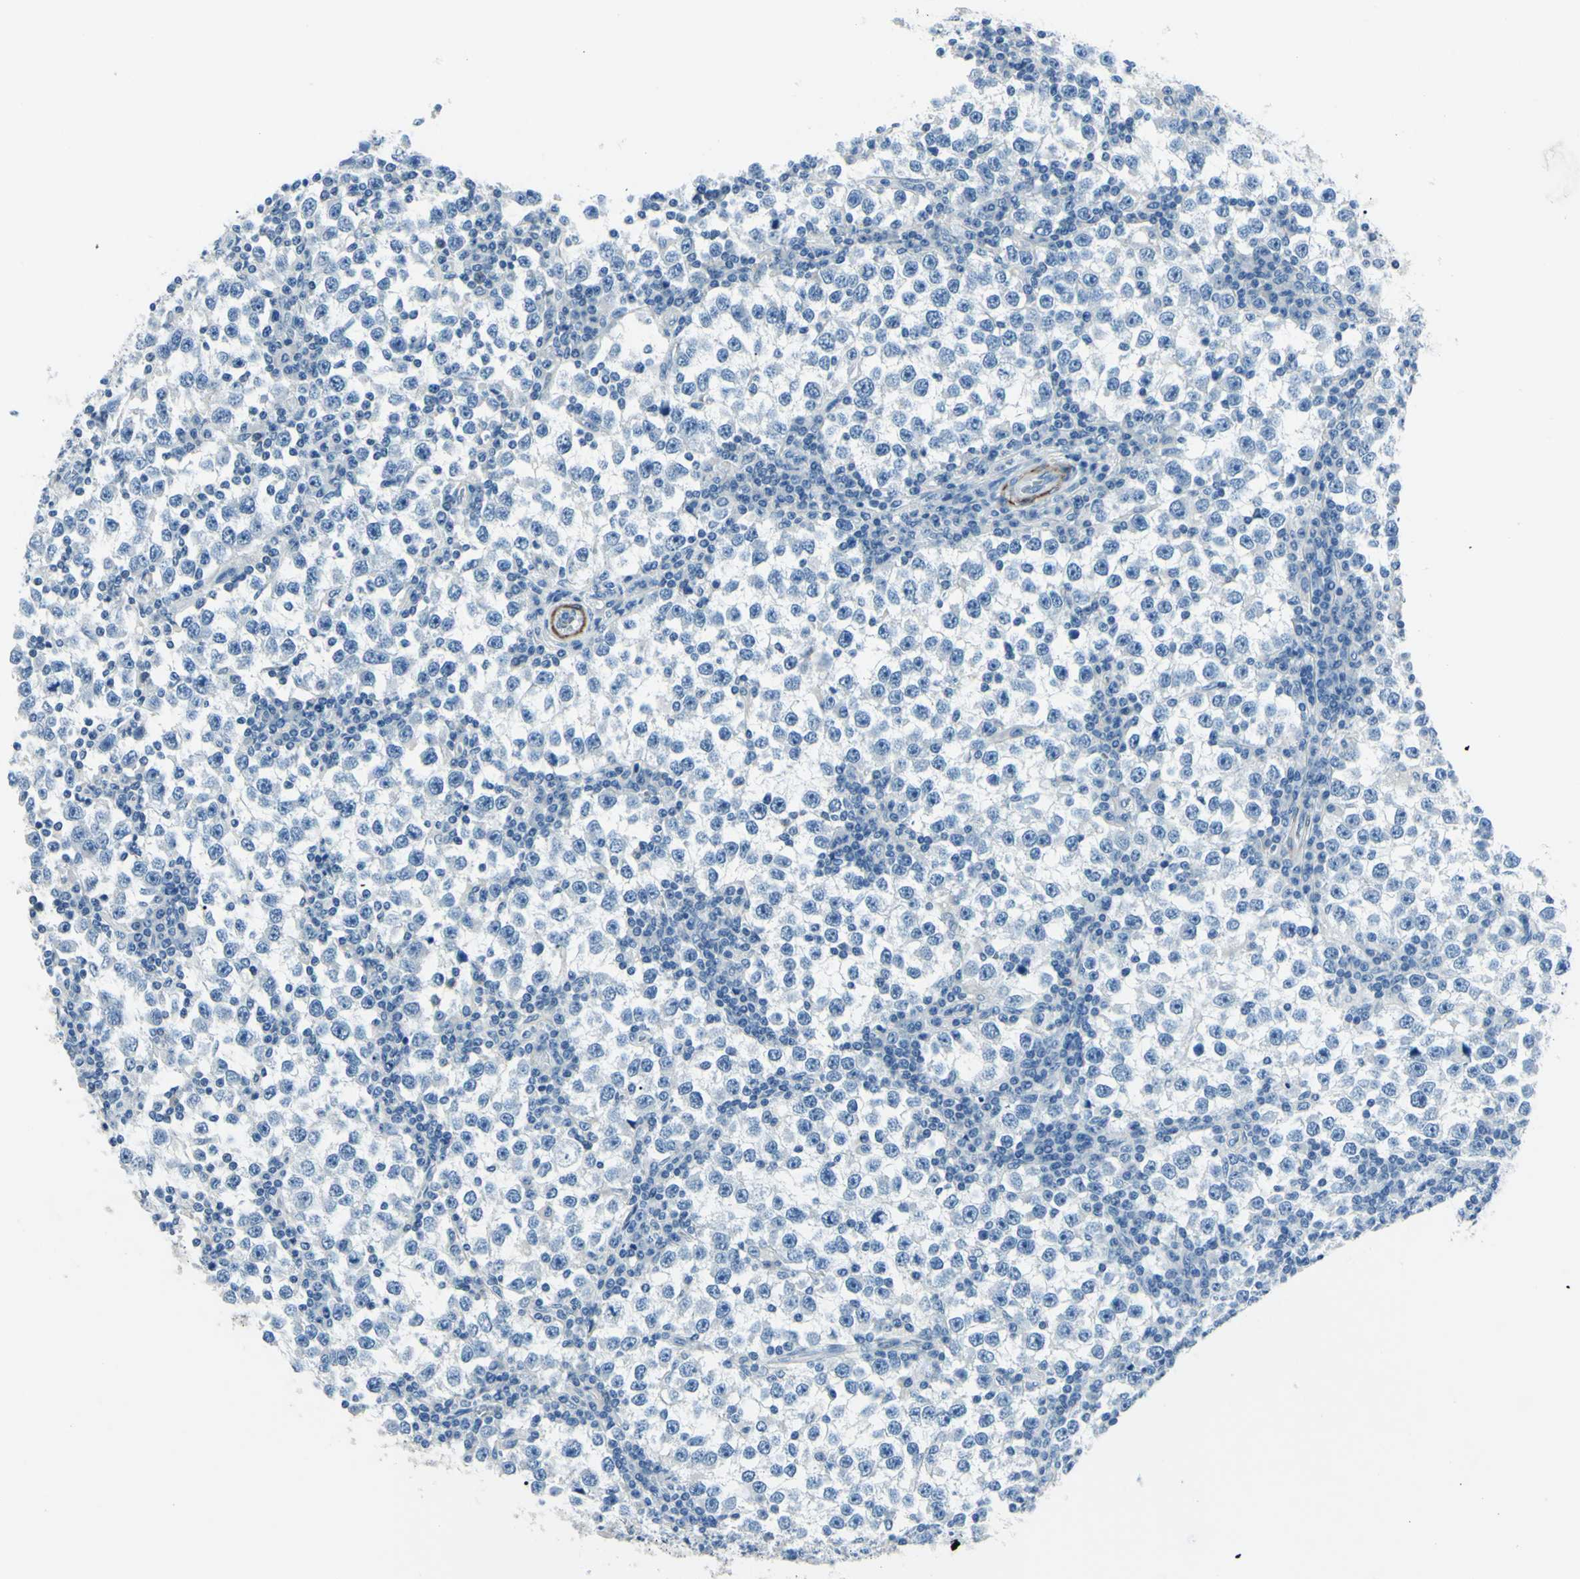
{"staining": {"intensity": "negative", "quantity": "none", "location": "none"}, "tissue": "testis cancer", "cell_type": "Tumor cells", "image_type": "cancer", "snomed": [{"axis": "morphology", "description": "Seminoma, NOS"}, {"axis": "topography", "description": "Testis"}], "caption": "DAB (3,3'-diaminobenzidine) immunohistochemical staining of testis seminoma displays no significant expression in tumor cells.", "gene": "CDH15", "patient": {"sex": "male", "age": 65}}